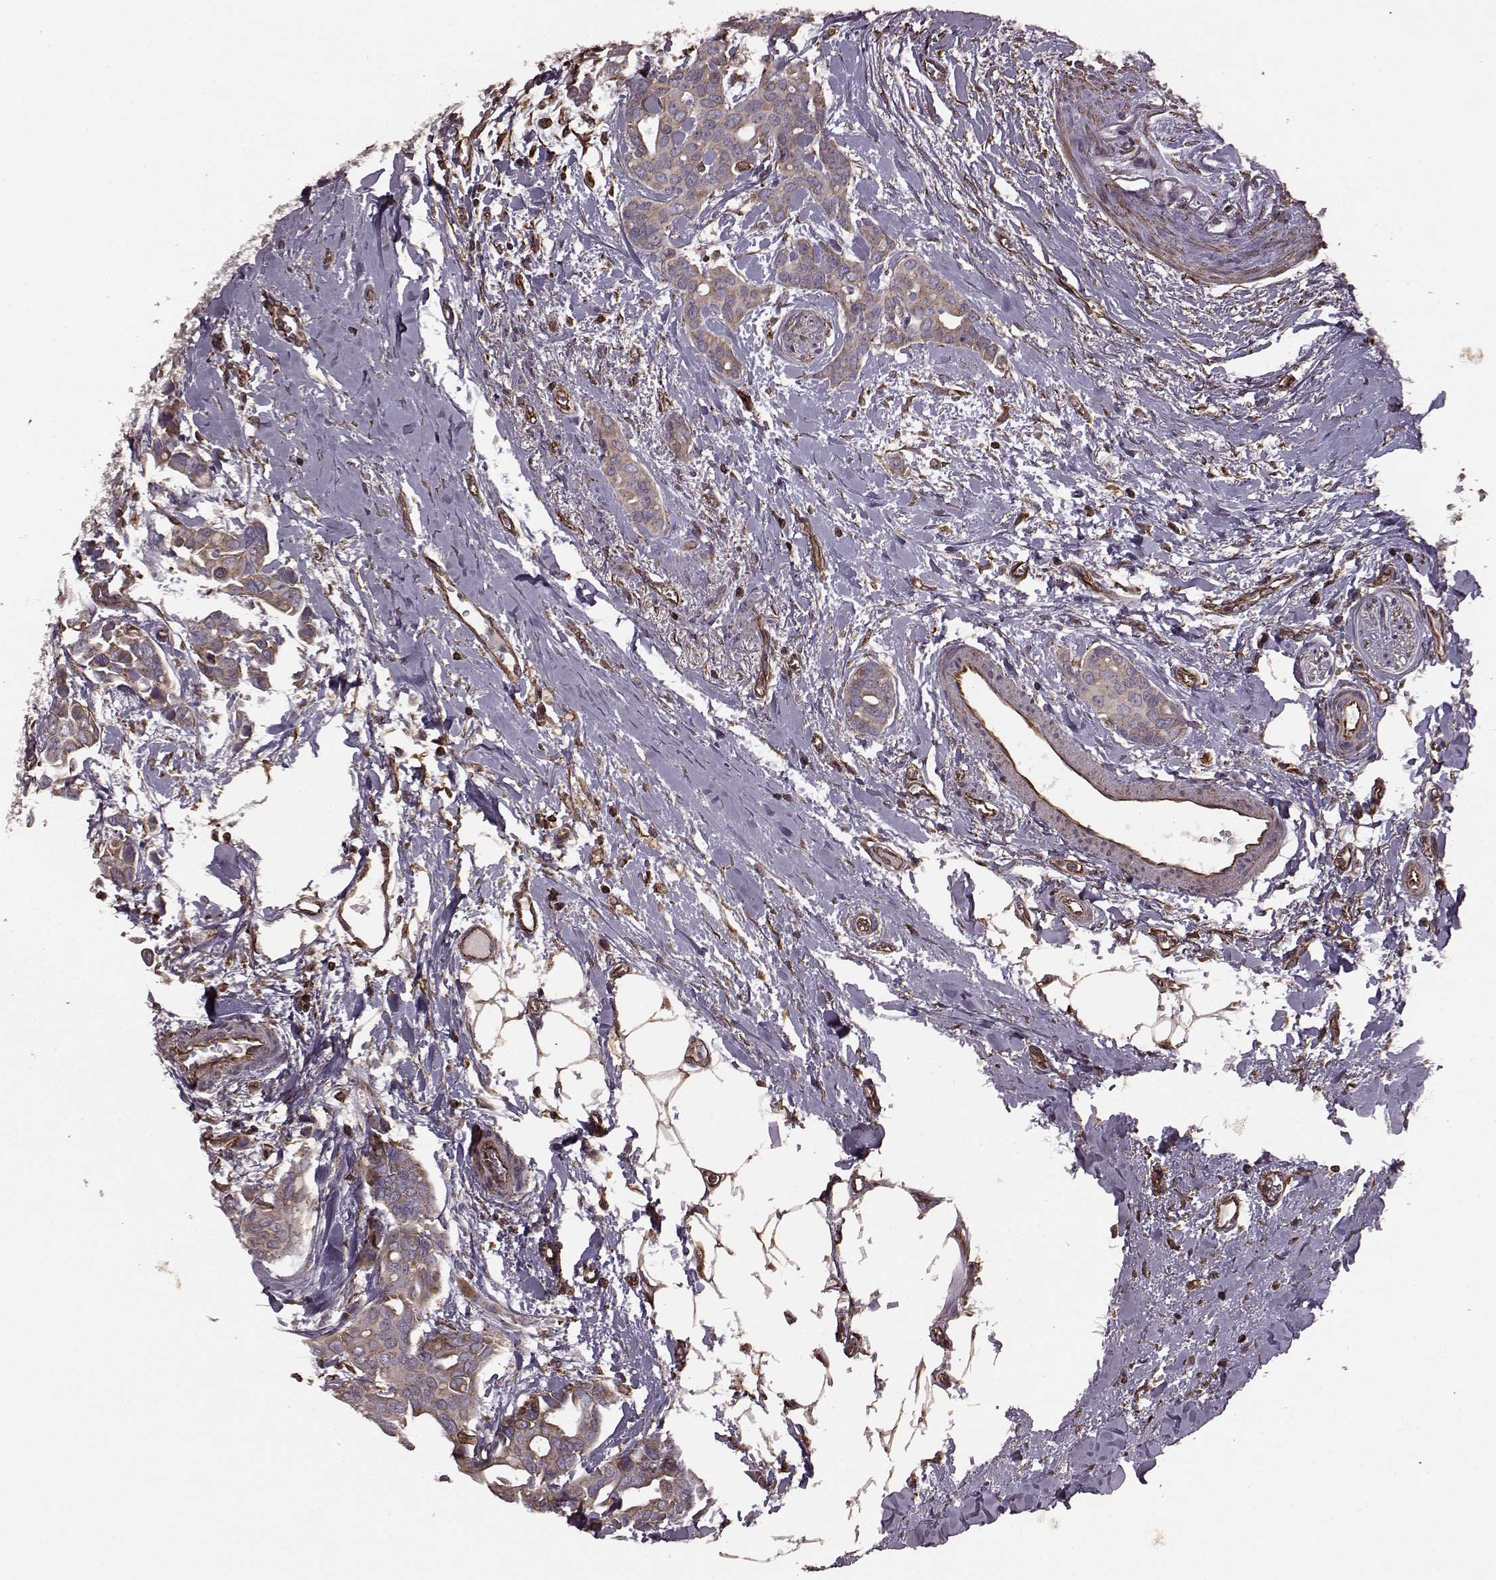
{"staining": {"intensity": "moderate", "quantity": ">75%", "location": "cytoplasmic/membranous"}, "tissue": "breast cancer", "cell_type": "Tumor cells", "image_type": "cancer", "snomed": [{"axis": "morphology", "description": "Duct carcinoma"}, {"axis": "topography", "description": "Breast"}], "caption": "The image exhibits a brown stain indicating the presence of a protein in the cytoplasmic/membranous of tumor cells in breast cancer.", "gene": "NTF3", "patient": {"sex": "female", "age": 54}}